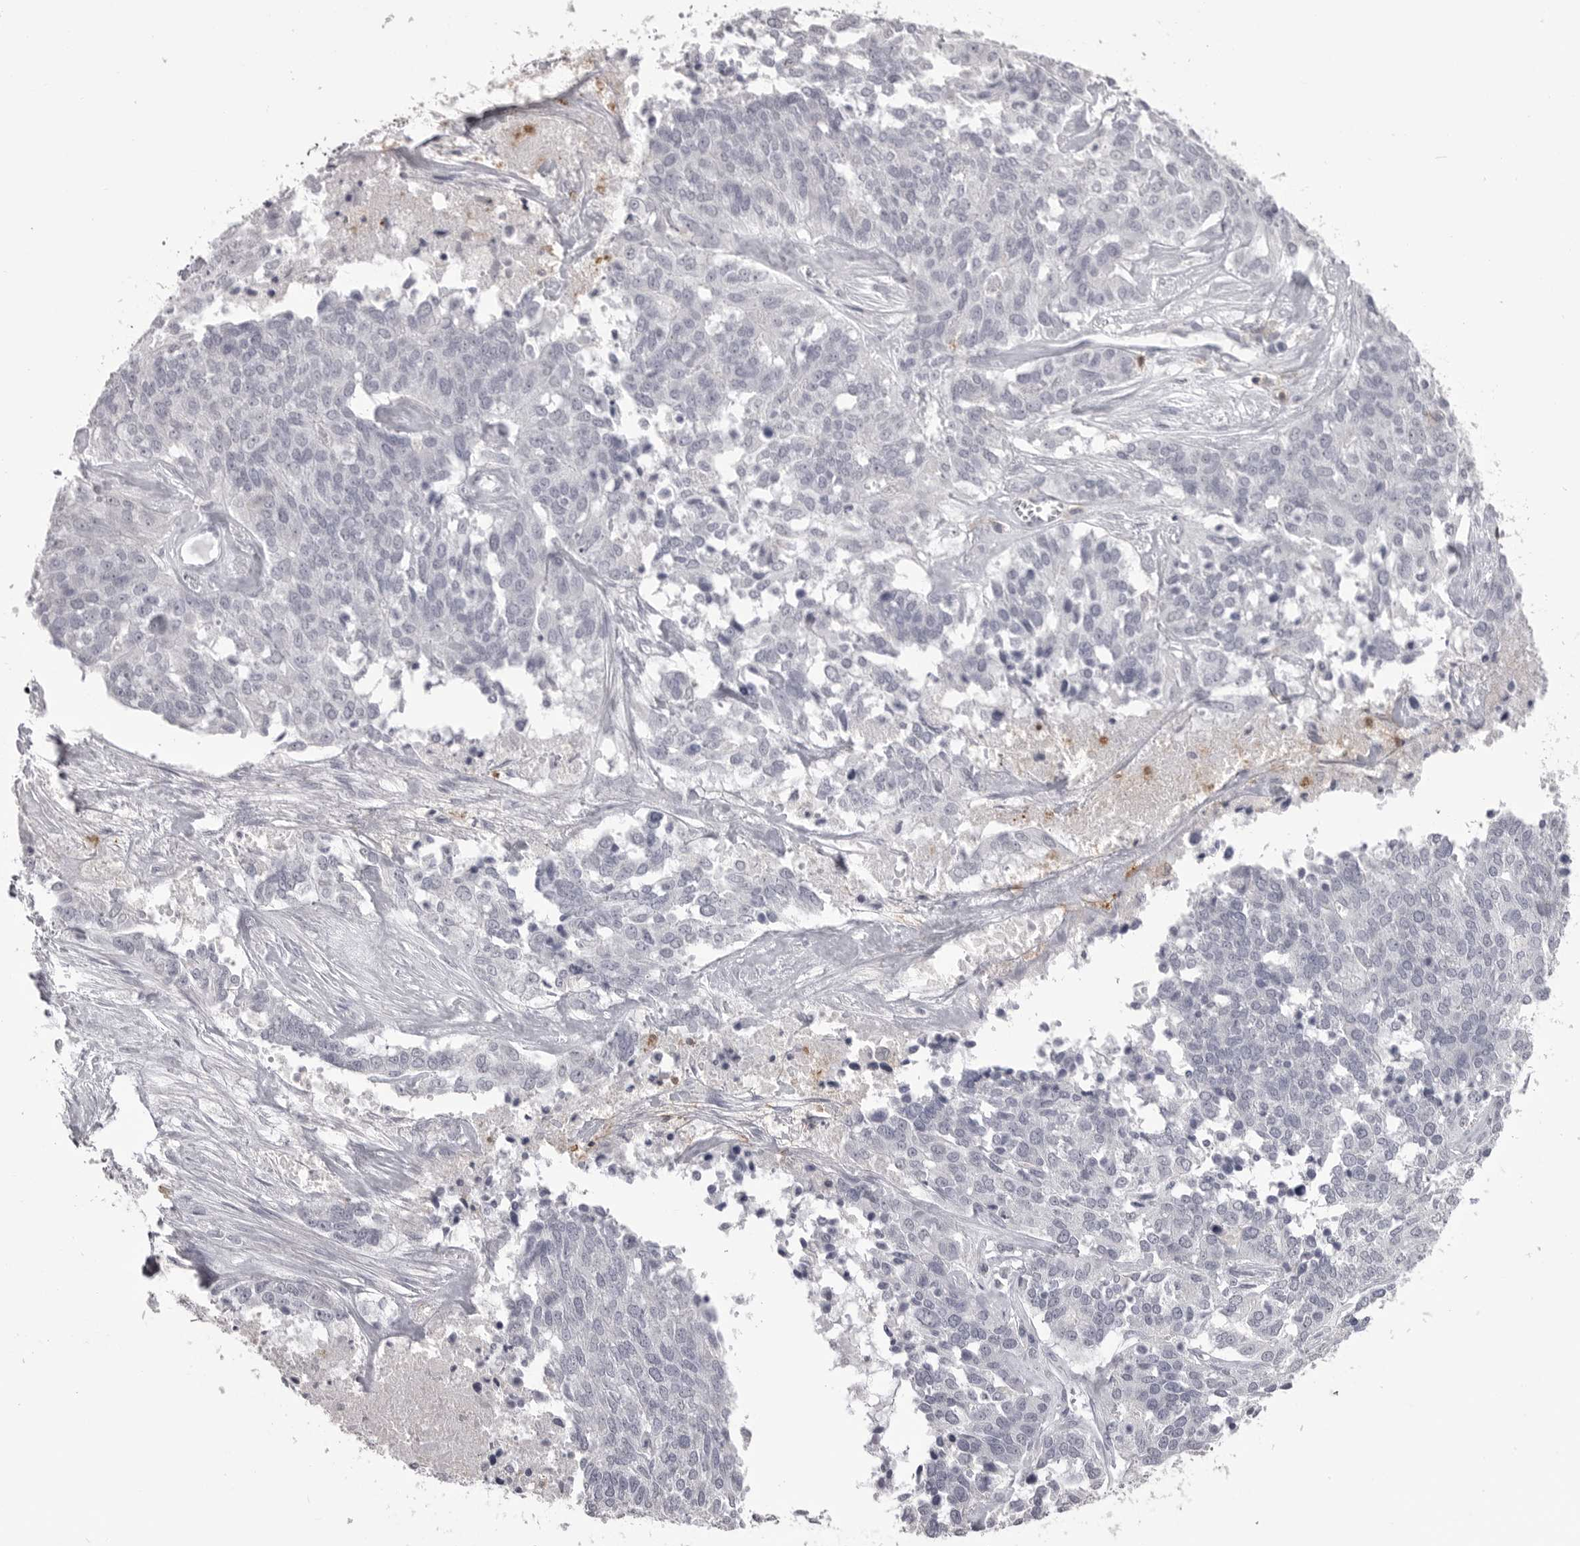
{"staining": {"intensity": "negative", "quantity": "none", "location": "none"}, "tissue": "ovarian cancer", "cell_type": "Tumor cells", "image_type": "cancer", "snomed": [{"axis": "morphology", "description": "Cystadenocarcinoma, serous, NOS"}, {"axis": "topography", "description": "Ovary"}], "caption": "The histopathology image exhibits no significant positivity in tumor cells of ovarian cancer (serous cystadenocarcinoma).", "gene": "ITGAL", "patient": {"sex": "female", "age": 44}}